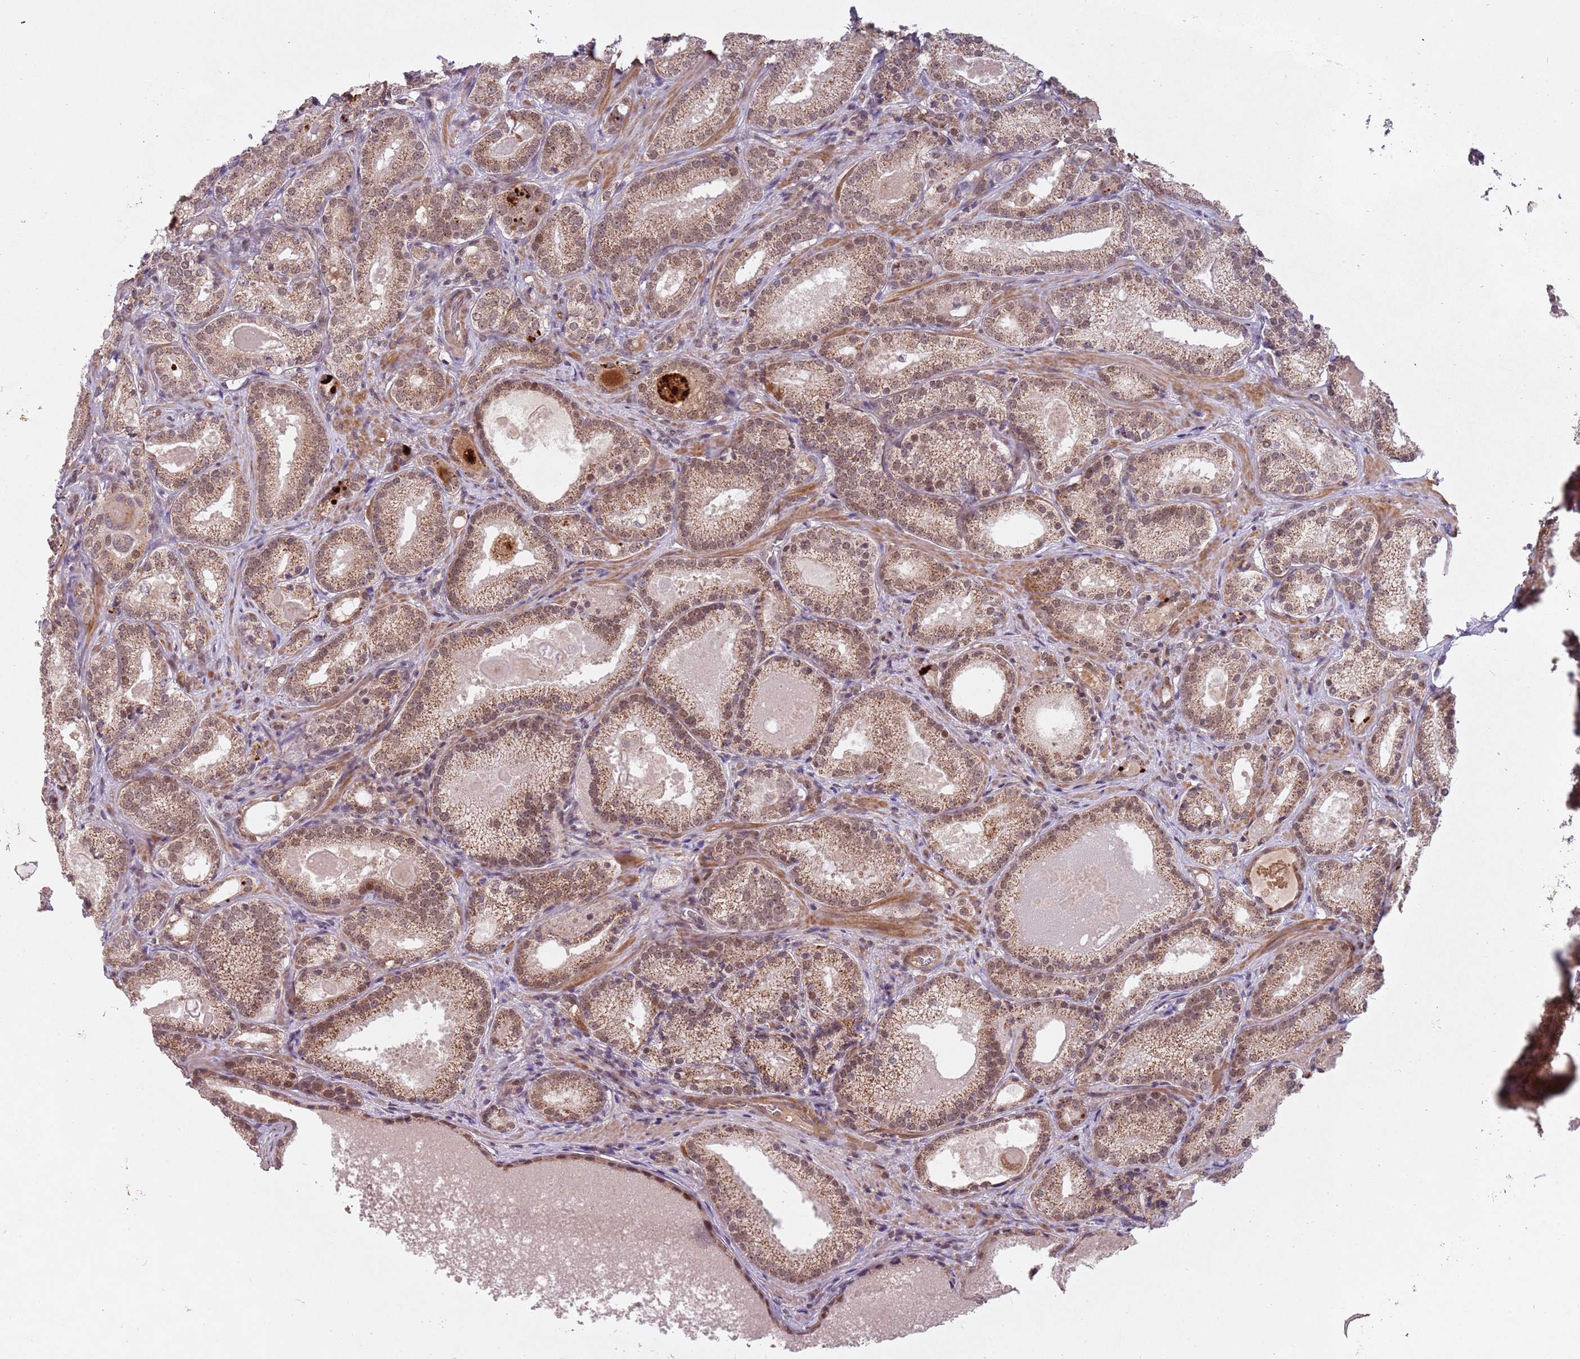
{"staining": {"intensity": "moderate", "quantity": ">75%", "location": "cytoplasmic/membranous,nuclear"}, "tissue": "prostate cancer", "cell_type": "Tumor cells", "image_type": "cancer", "snomed": [{"axis": "morphology", "description": "Adenocarcinoma, Low grade"}, {"axis": "topography", "description": "Prostate"}], "caption": "Human prostate adenocarcinoma (low-grade) stained with a brown dye reveals moderate cytoplasmic/membranous and nuclear positive staining in about >75% of tumor cells.", "gene": "SUDS3", "patient": {"sex": "male", "age": 57}}